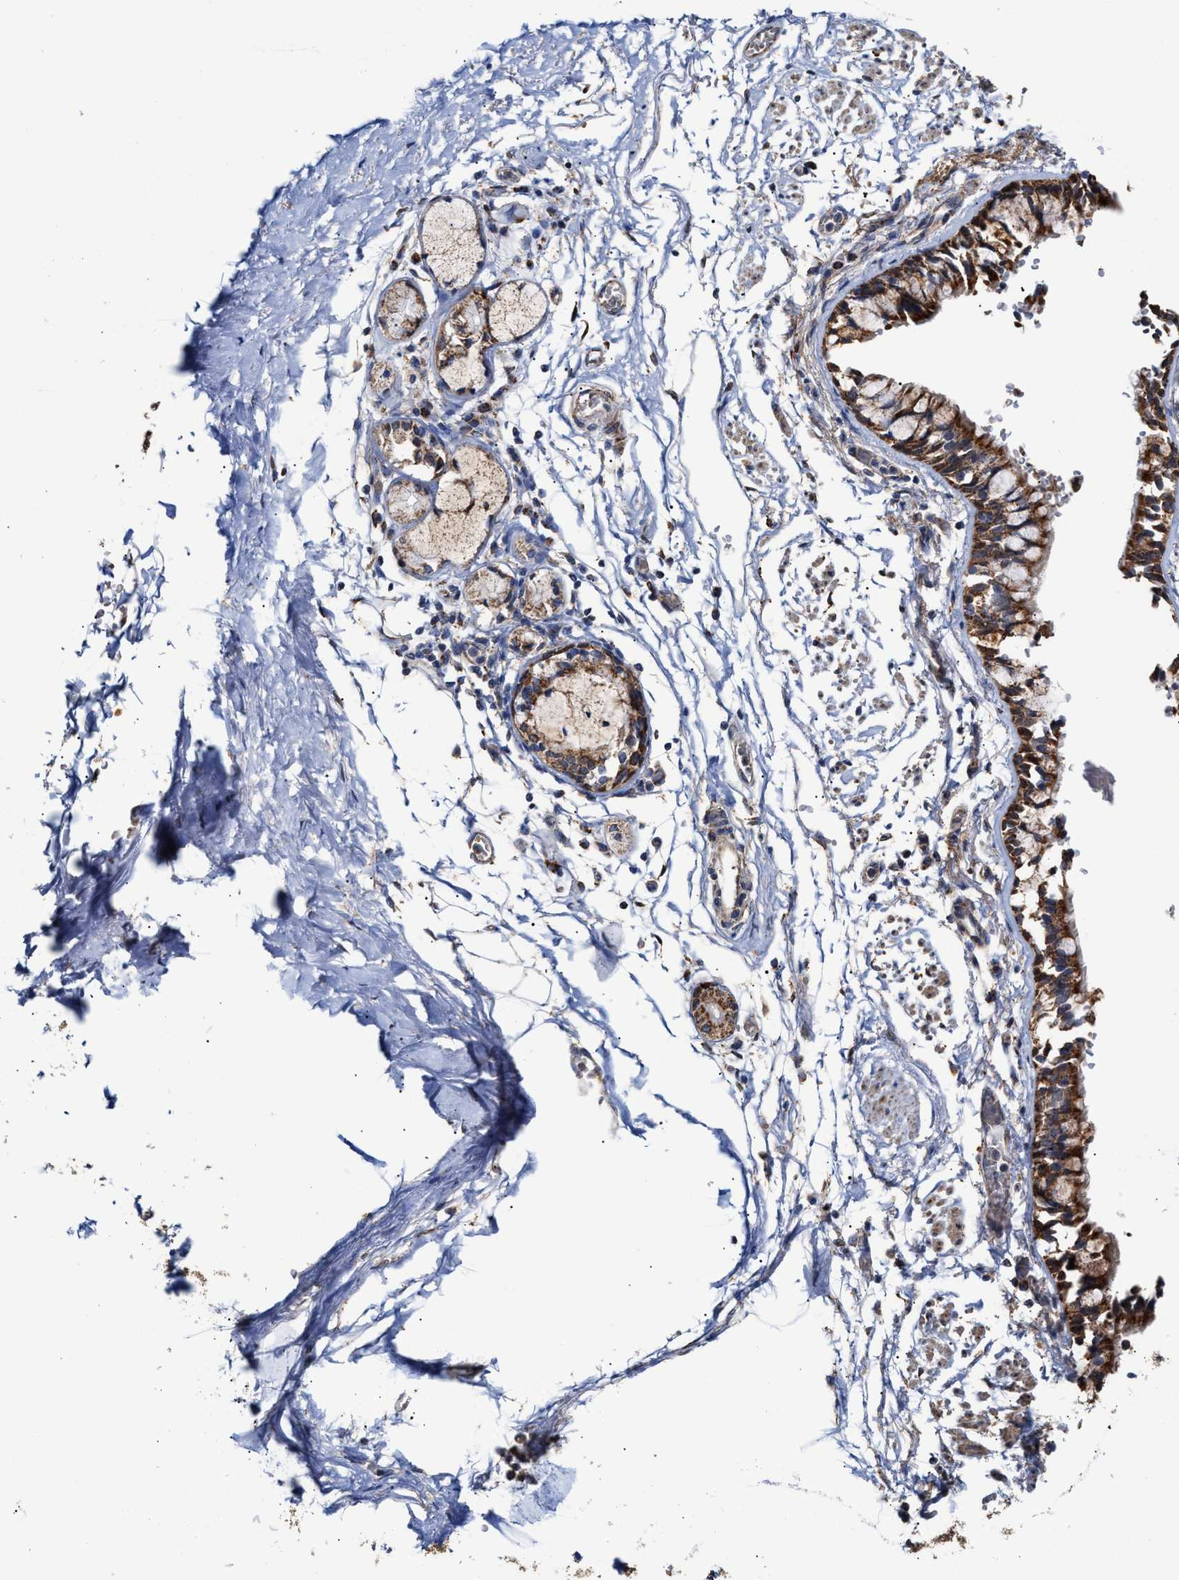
{"staining": {"intensity": "moderate", "quantity": "25%-75%", "location": "cytoplasmic/membranous"}, "tissue": "adipose tissue", "cell_type": "Adipocytes", "image_type": "normal", "snomed": [{"axis": "morphology", "description": "Normal tissue, NOS"}, {"axis": "topography", "description": "Cartilage tissue"}, {"axis": "topography", "description": "Lung"}], "caption": "Normal adipose tissue was stained to show a protein in brown. There is medium levels of moderate cytoplasmic/membranous staining in about 25%-75% of adipocytes.", "gene": "MECR", "patient": {"sex": "female", "age": 77}}